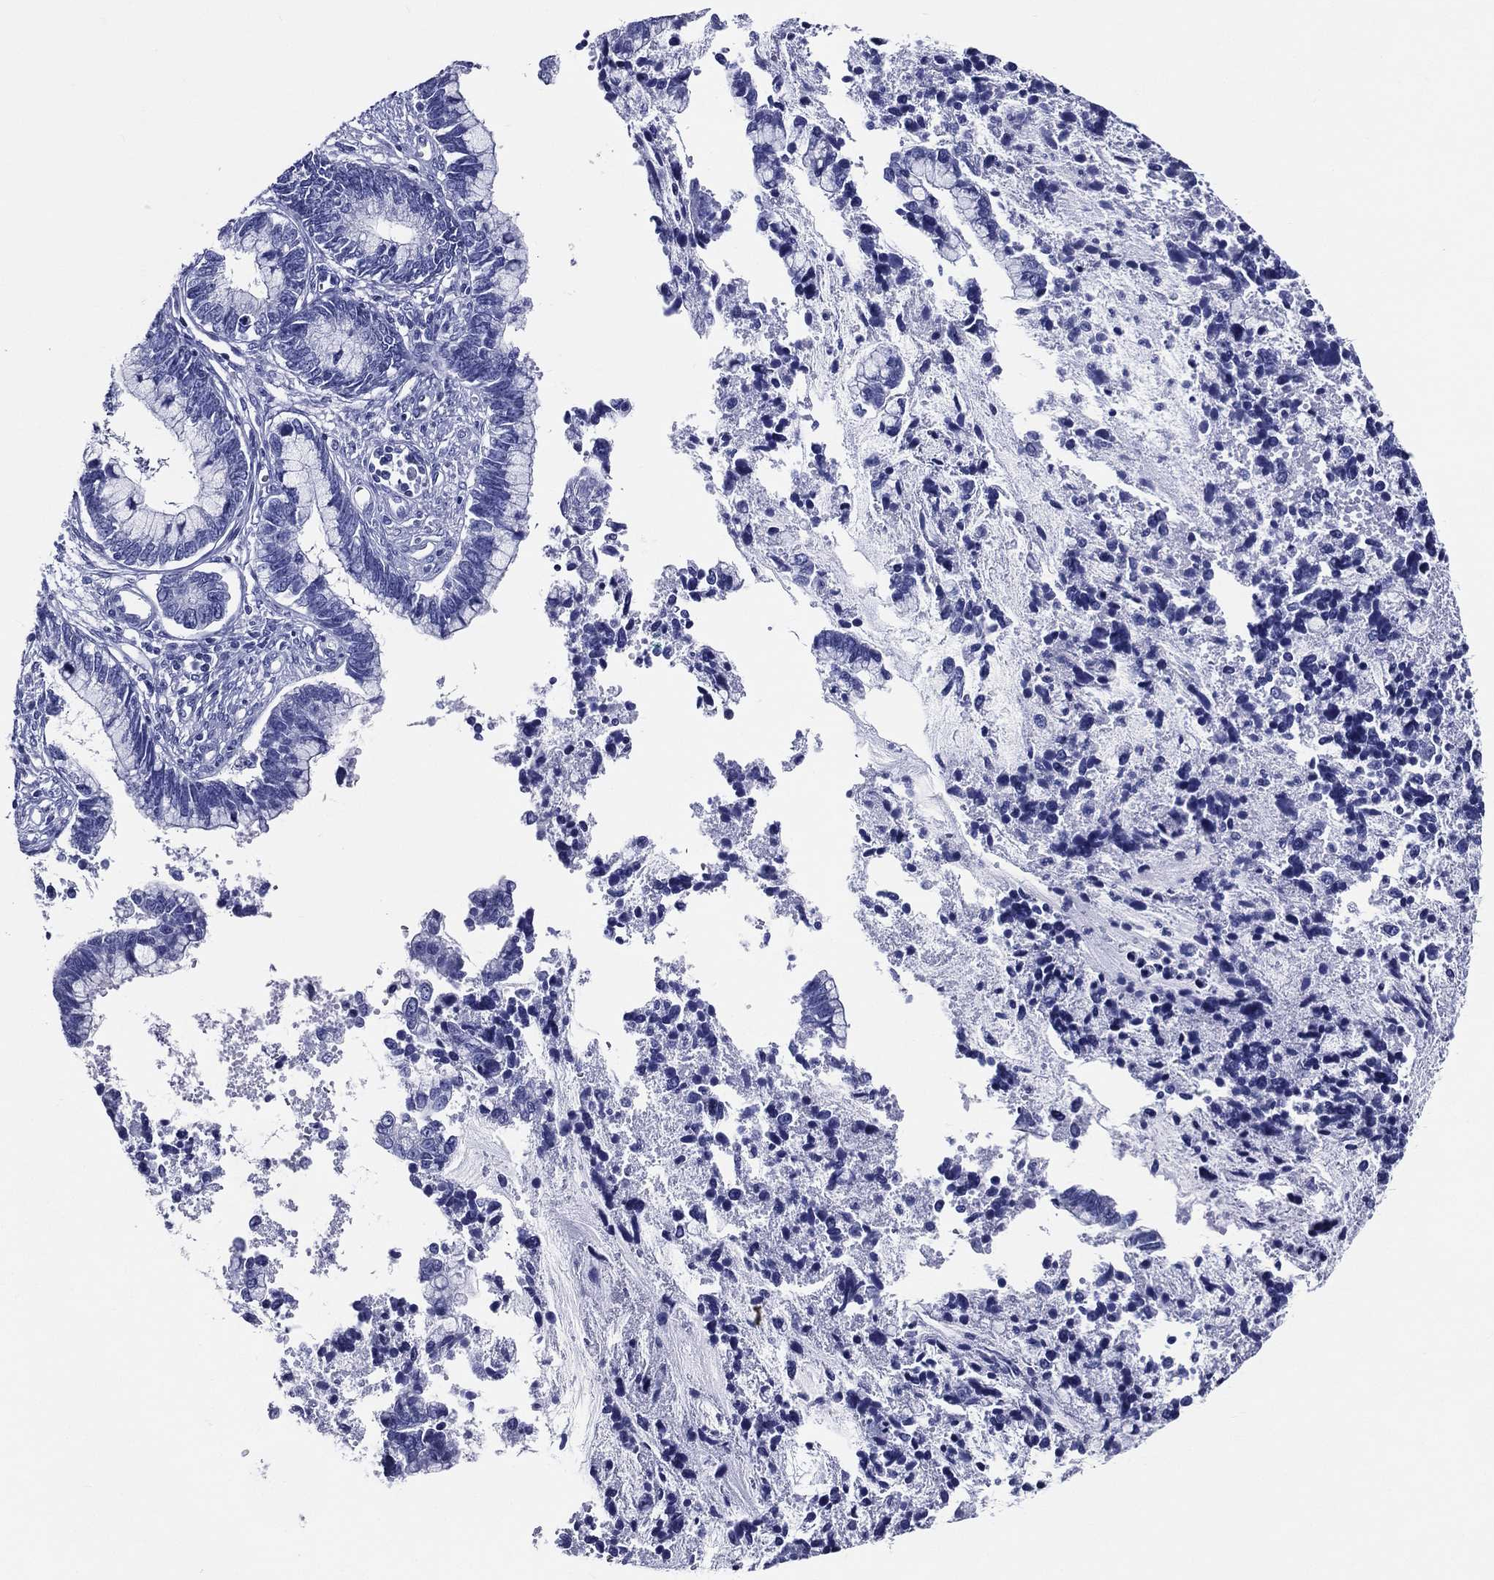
{"staining": {"intensity": "negative", "quantity": "none", "location": "none"}, "tissue": "cervical cancer", "cell_type": "Tumor cells", "image_type": "cancer", "snomed": [{"axis": "morphology", "description": "Adenocarcinoma, NOS"}, {"axis": "topography", "description": "Cervix"}], "caption": "High power microscopy histopathology image of an IHC histopathology image of cervical adenocarcinoma, revealing no significant positivity in tumor cells. (DAB immunohistochemistry, high magnification).", "gene": "ACE2", "patient": {"sex": "female", "age": 44}}